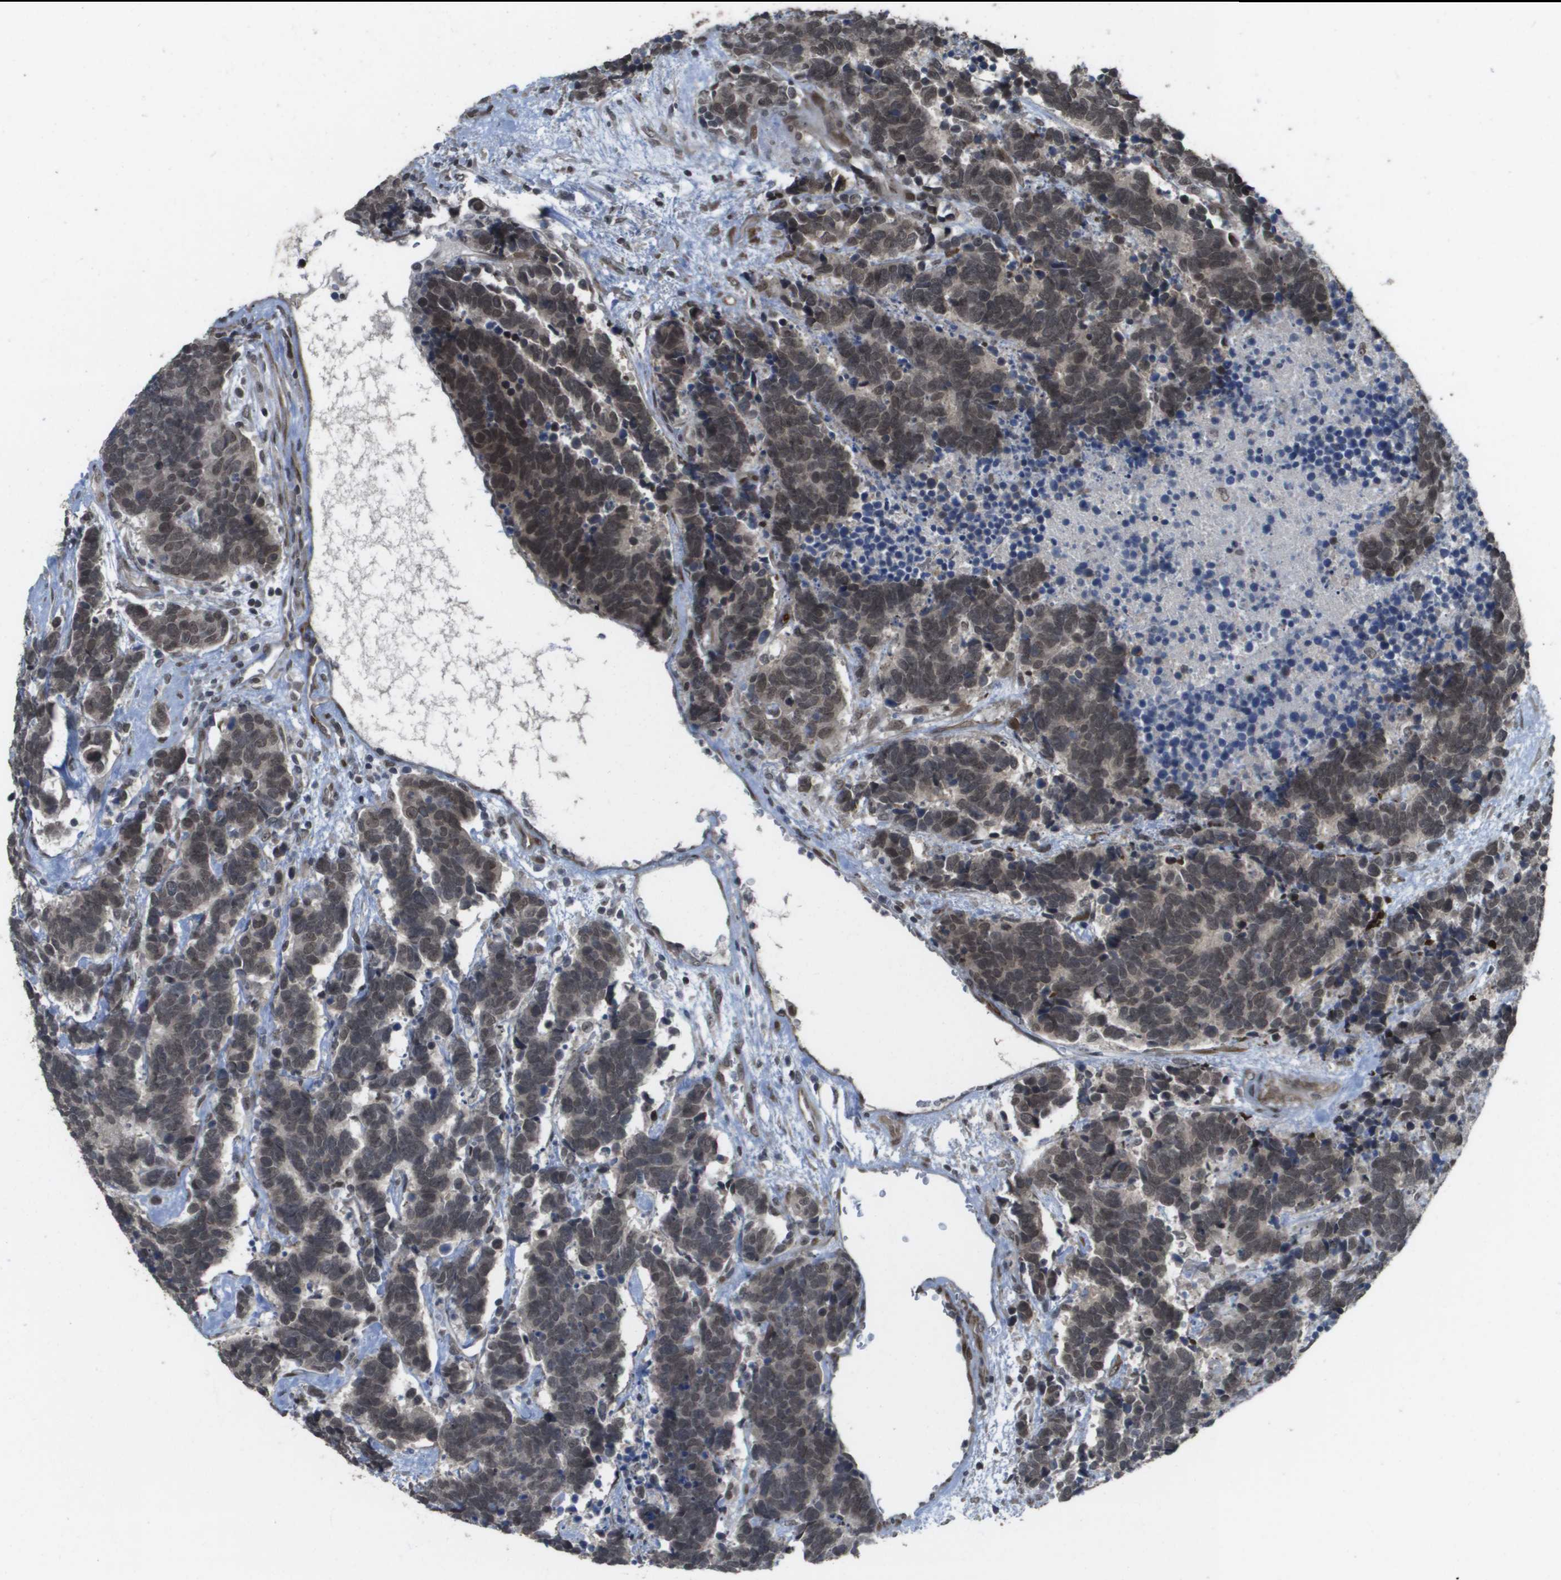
{"staining": {"intensity": "weak", "quantity": ">75%", "location": "nuclear"}, "tissue": "carcinoid", "cell_type": "Tumor cells", "image_type": "cancer", "snomed": [{"axis": "morphology", "description": "Carcinoma, NOS"}, {"axis": "morphology", "description": "Carcinoid, malignant, NOS"}, {"axis": "topography", "description": "Urinary bladder"}], "caption": "Human carcinoid stained for a protein (brown) demonstrates weak nuclear positive positivity in approximately >75% of tumor cells.", "gene": "KAT5", "patient": {"sex": "male", "age": 57}}